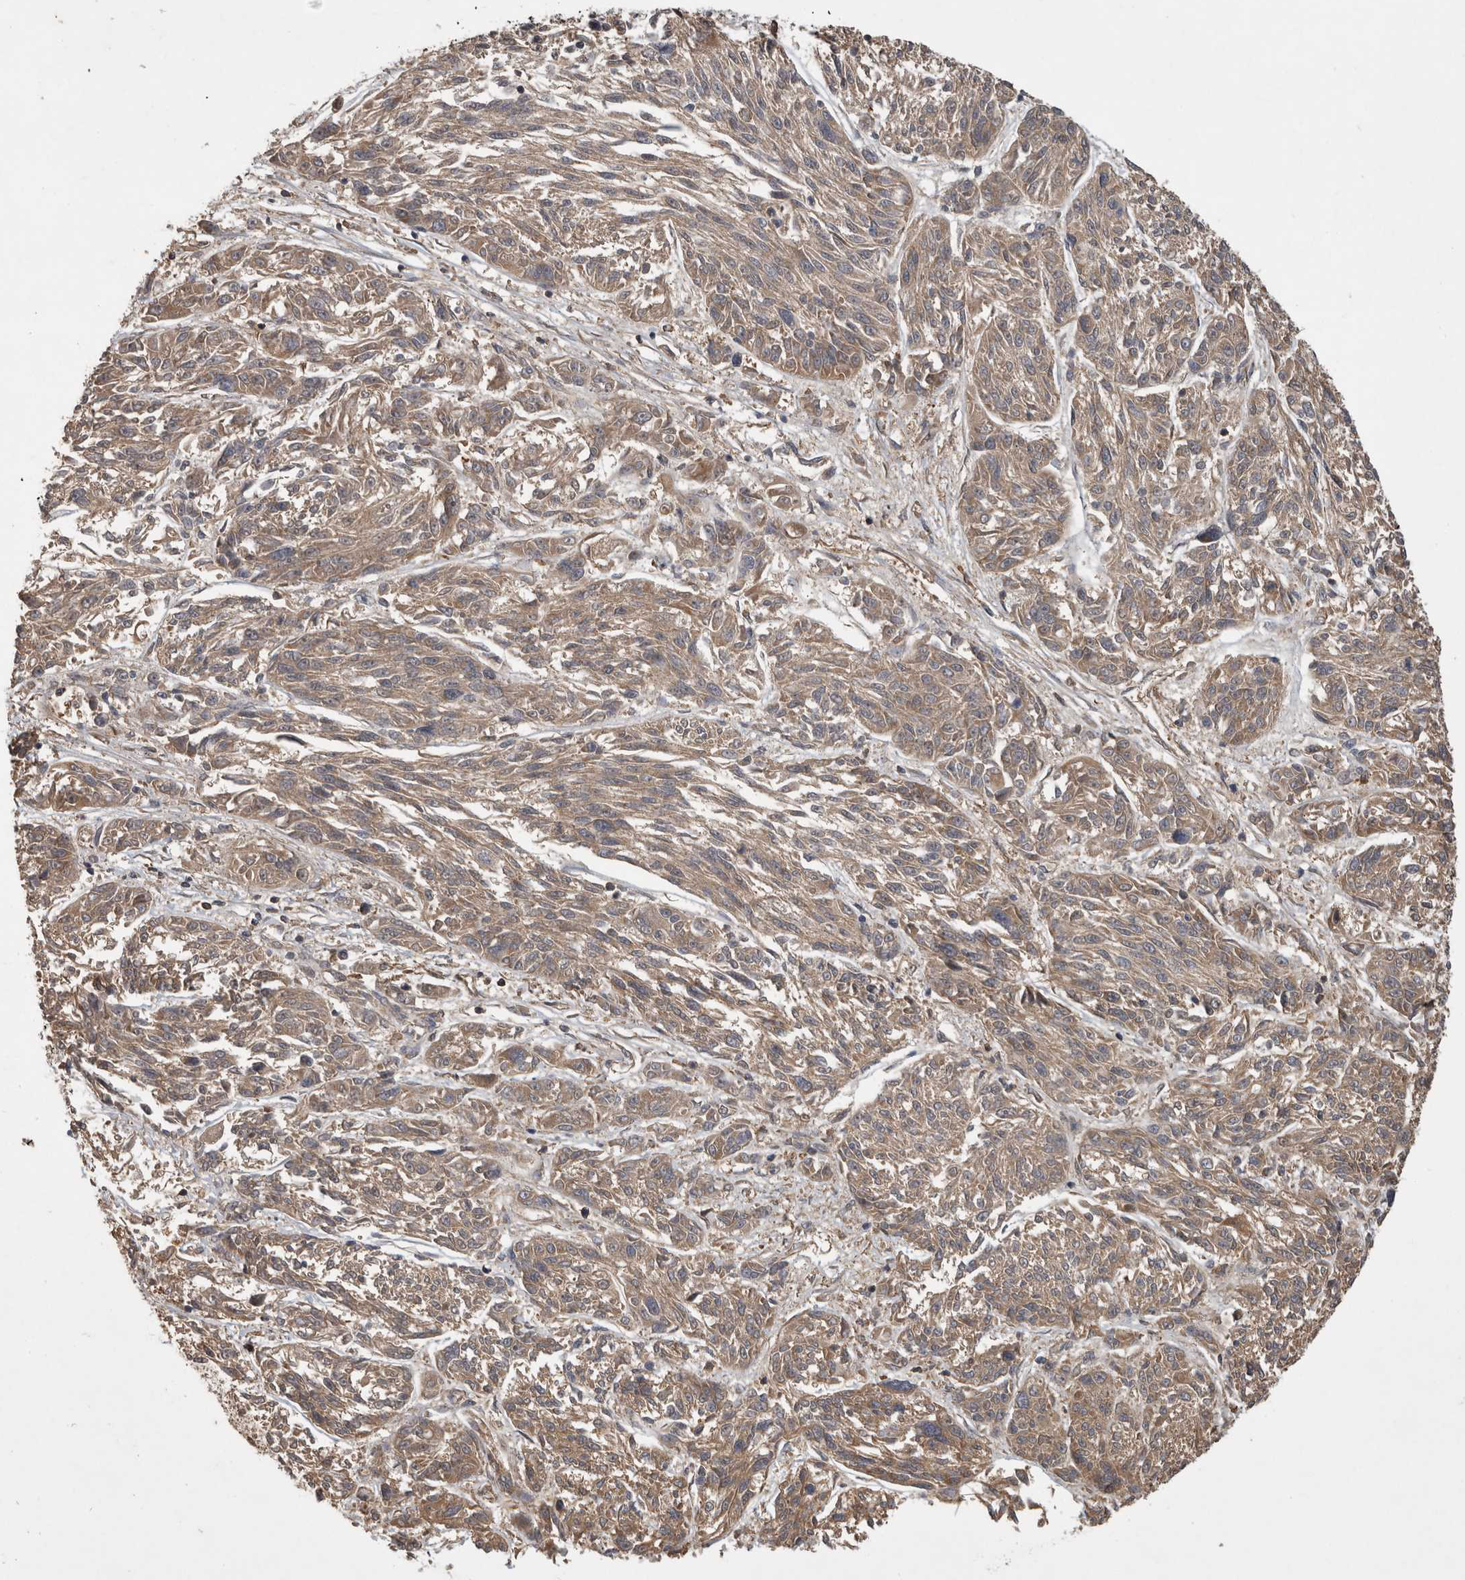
{"staining": {"intensity": "weak", "quantity": ">75%", "location": "cytoplasmic/membranous"}, "tissue": "melanoma", "cell_type": "Tumor cells", "image_type": "cancer", "snomed": [{"axis": "morphology", "description": "Malignant melanoma, NOS"}, {"axis": "topography", "description": "Skin"}], "caption": "Brown immunohistochemical staining in melanoma demonstrates weak cytoplasmic/membranous expression in approximately >75% of tumor cells. The staining was performed using DAB (3,3'-diaminobenzidine) to visualize the protein expression in brown, while the nuclei were stained in blue with hematoxylin (Magnification: 20x).", "gene": "TRMT61B", "patient": {"sex": "male", "age": 53}}